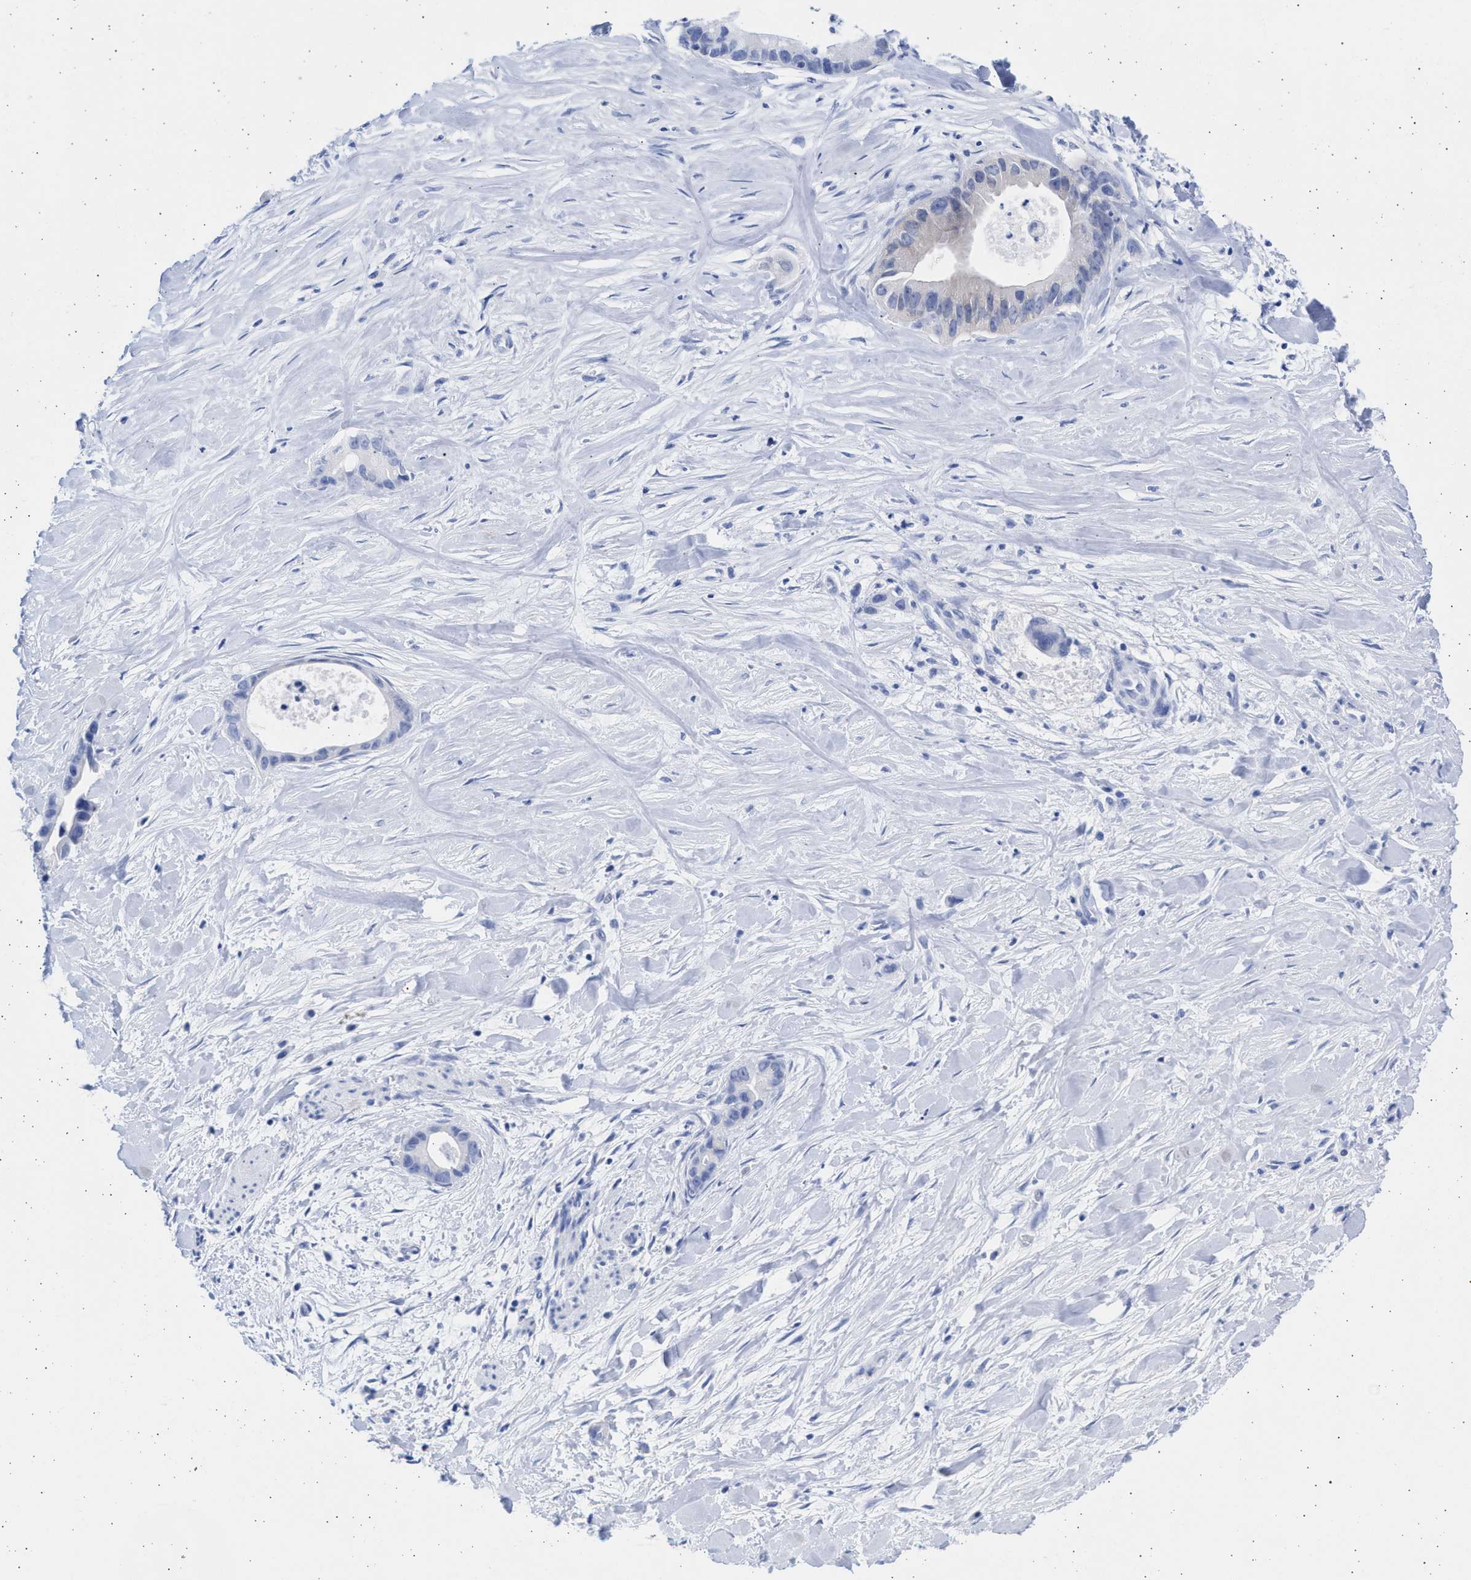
{"staining": {"intensity": "negative", "quantity": "none", "location": "none"}, "tissue": "liver cancer", "cell_type": "Tumor cells", "image_type": "cancer", "snomed": [{"axis": "morphology", "description": "Cholangiocarcinoma"}, {"axis": "topography", "description": "Liver"}], "caption": "Tumor cells show no significant positivity in liver cancer (cholangiocarcinoma).", "gene": "ALDOC", "patient": {"sex": "female", "age": 55}}